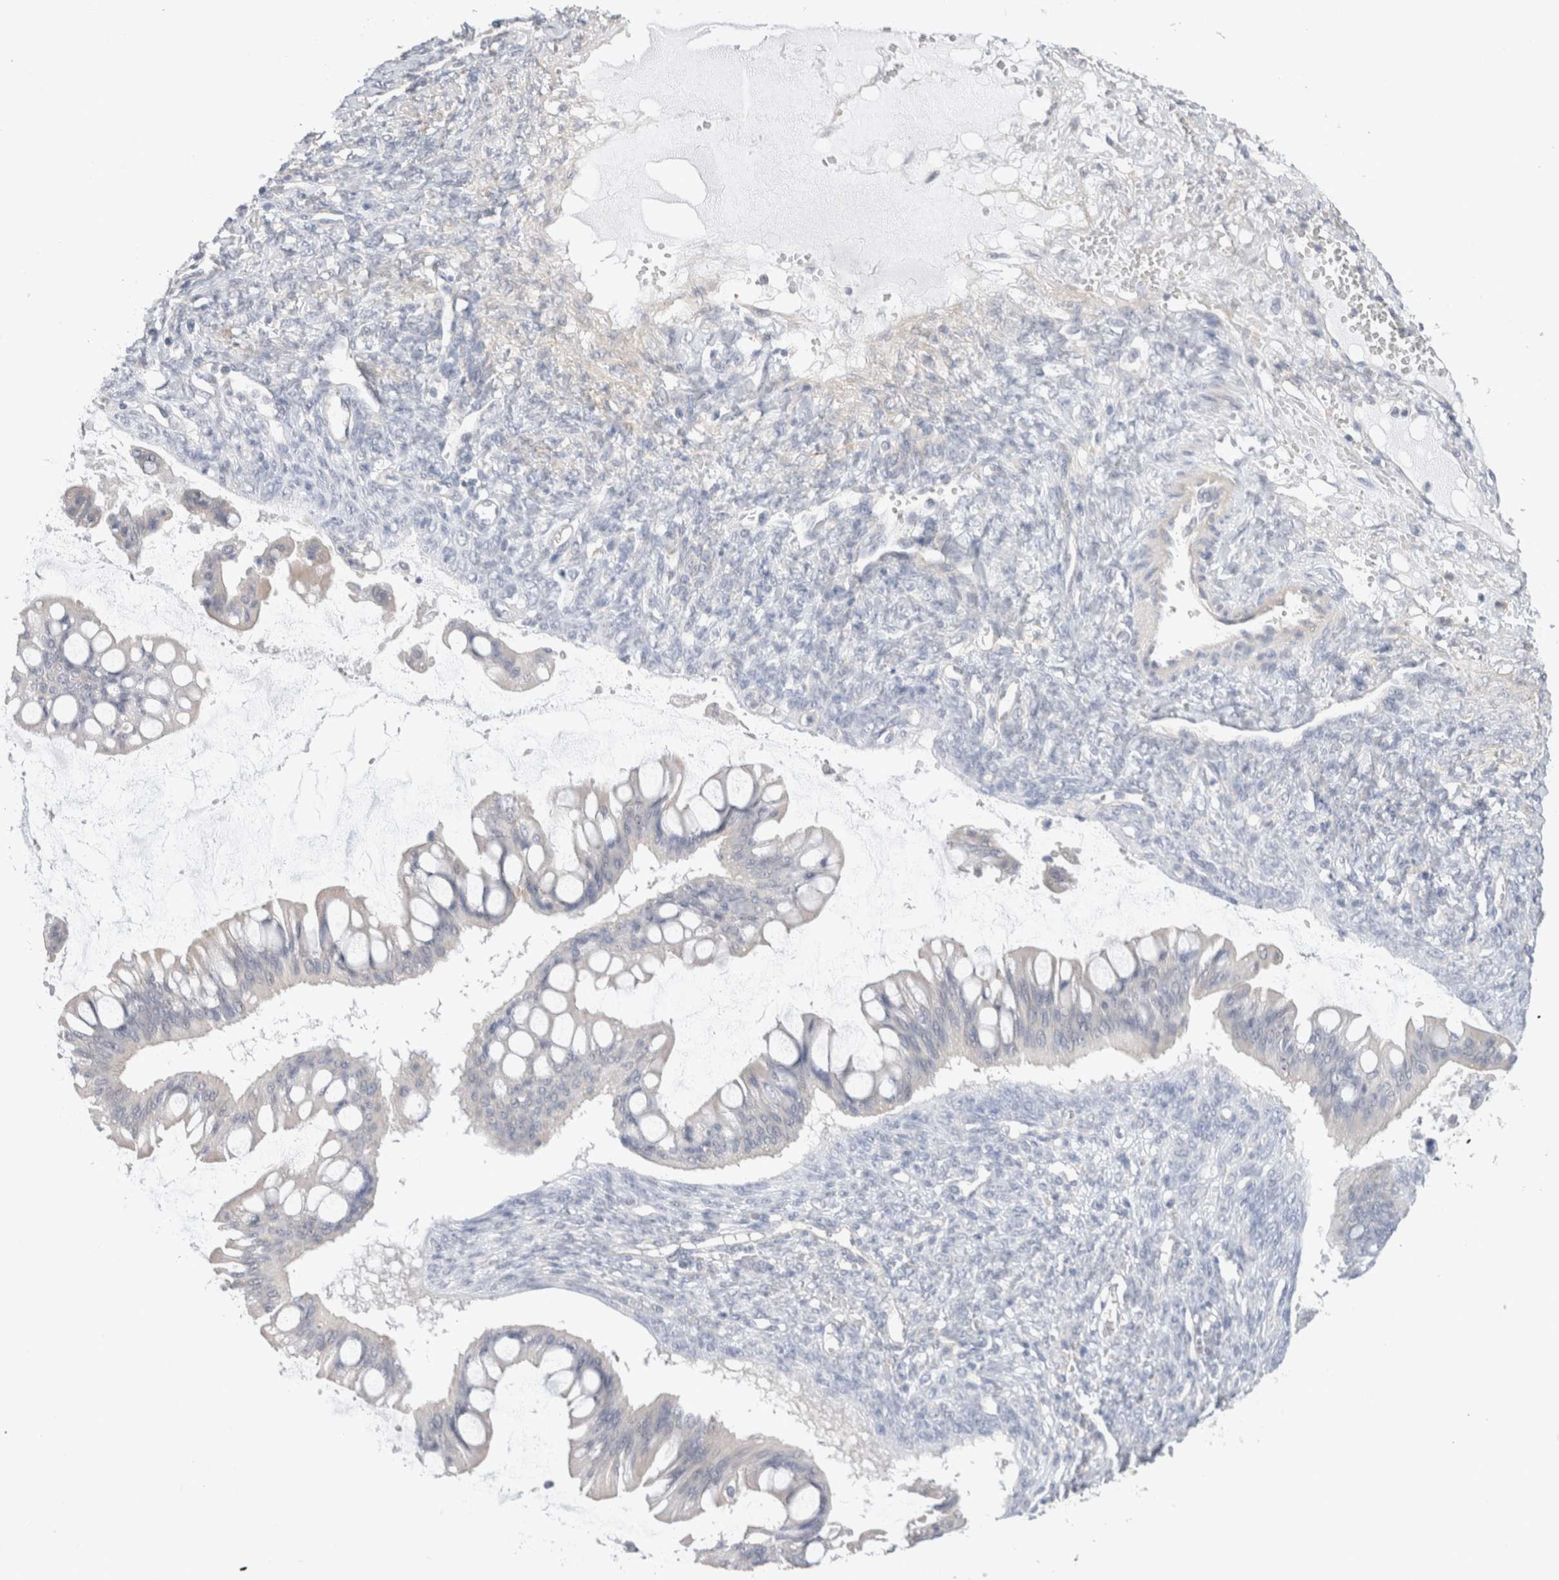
{"staining": {"intensity": "negative", "quantity": "none", "location": "none"}, "tissue": "ovarian cancer", "cell_type": "Tumor cells", "image_type": "cancer", "snomed": [{"axis": "morphology", "description": "Cystadenocarcinoma, mucinous, NOS"}, {"axis": "topography", "description": "Ovary"}], "caption": "An IHC image of ovarian cancer (mucinous cystadenocarcinoma) is shown. There is no staining in tumor cells of ovarian cancer (mucinous cystadenocarcinoma).", "gene": "DMD", "patient": {"sex": "female", "age": 73}}